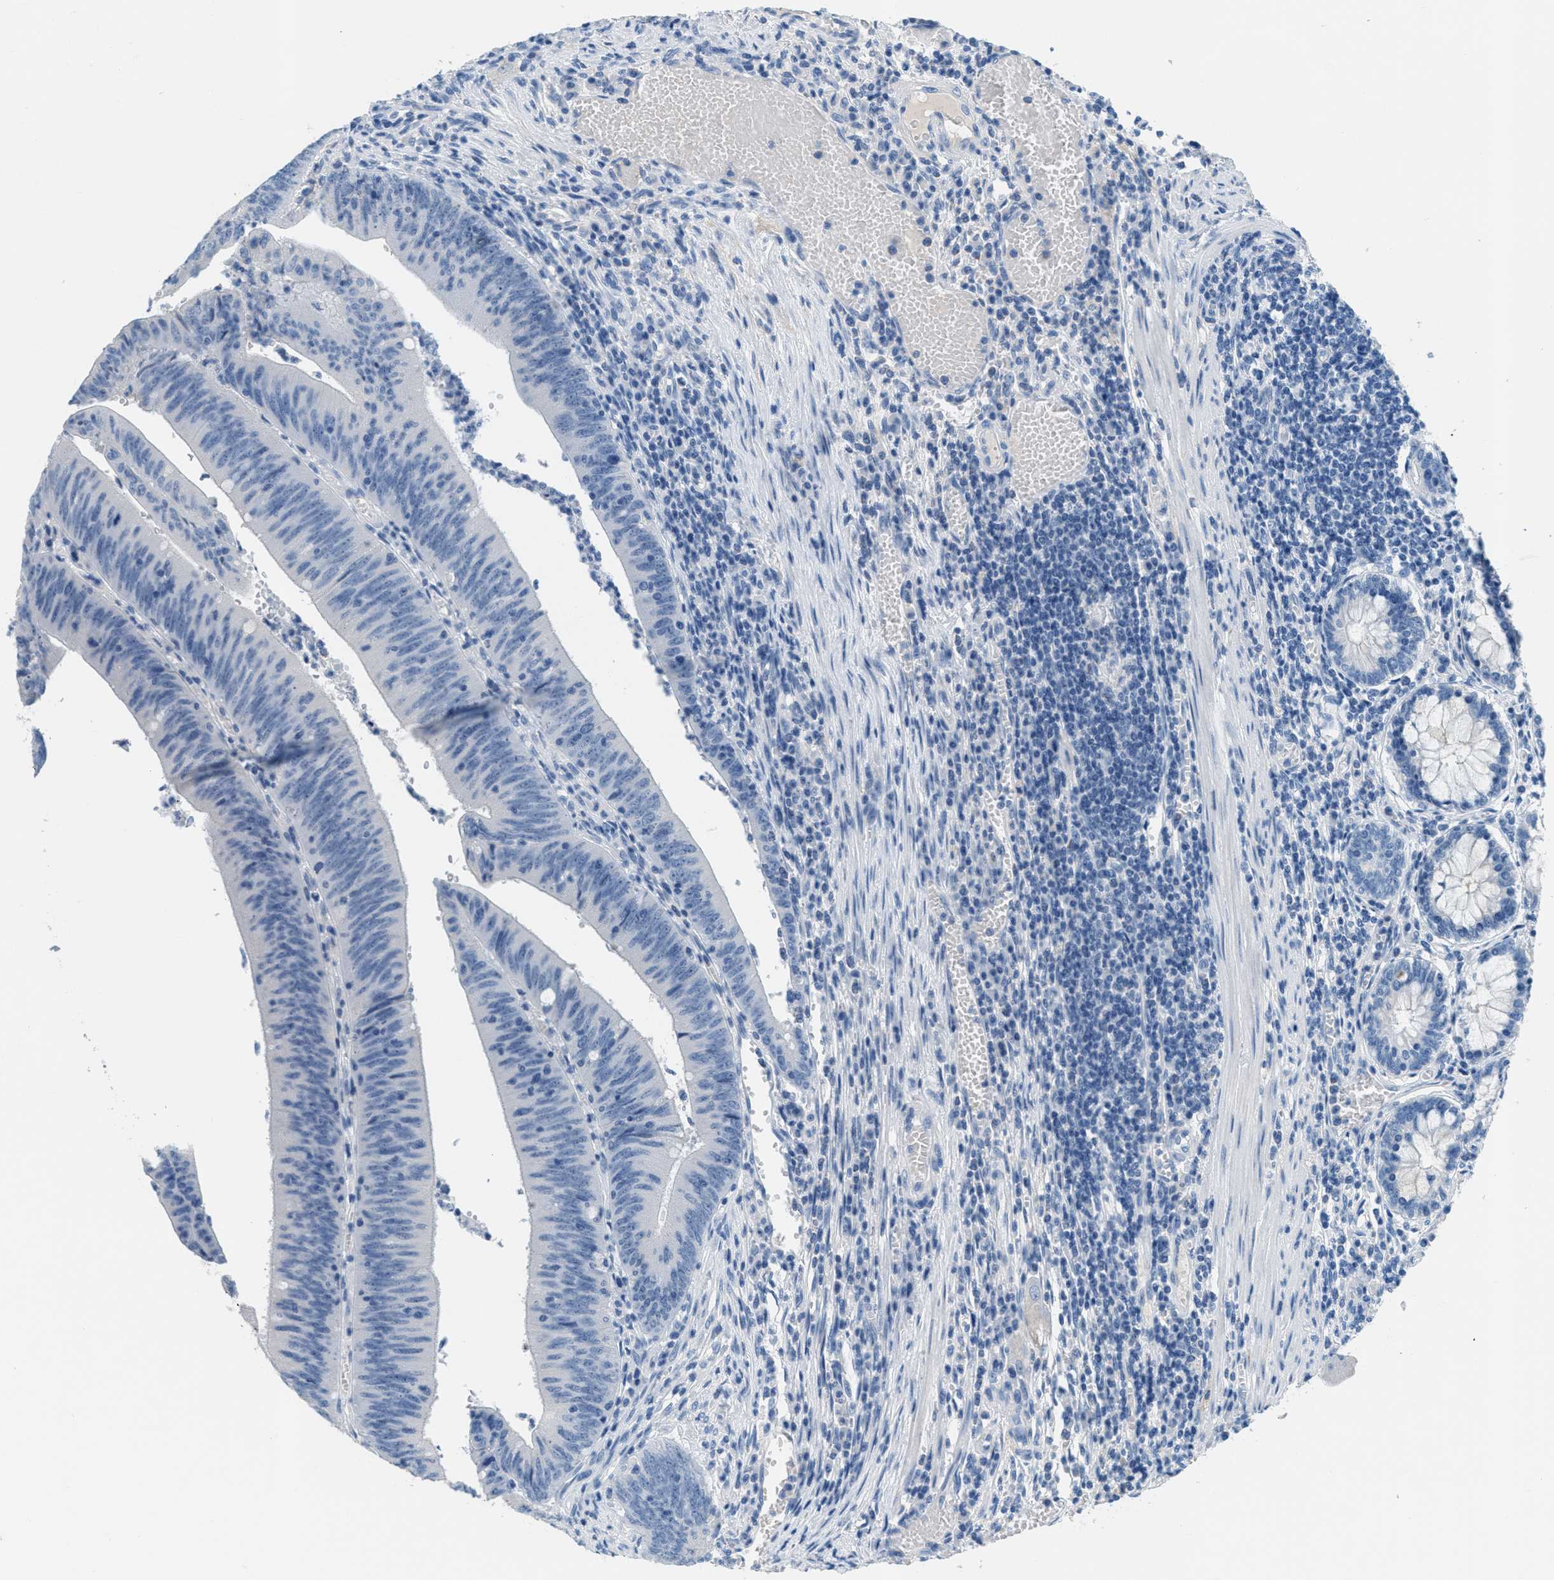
{"staining": {"intensity": "negative", "quantity": "none", "location": "none"}, "tissue": "colorectal cancer", "cell_type": "Tumor cells", "image_type": "cancer", "snomed": [{"axis": "morphology", "description": "Normal tissue, NOS"}, {"axis": "morphology", "description": "Adenocarcinoma, NOS"}, {"axis": "topography", "description": "Rectum"}], "caption": "Histopathology image shows no protein positivity in tumor cells of colorectal cancer (adenocarcinoma) tissue.", "gene": "MGARP", "patient": {"sex": "female", "age": 66}}